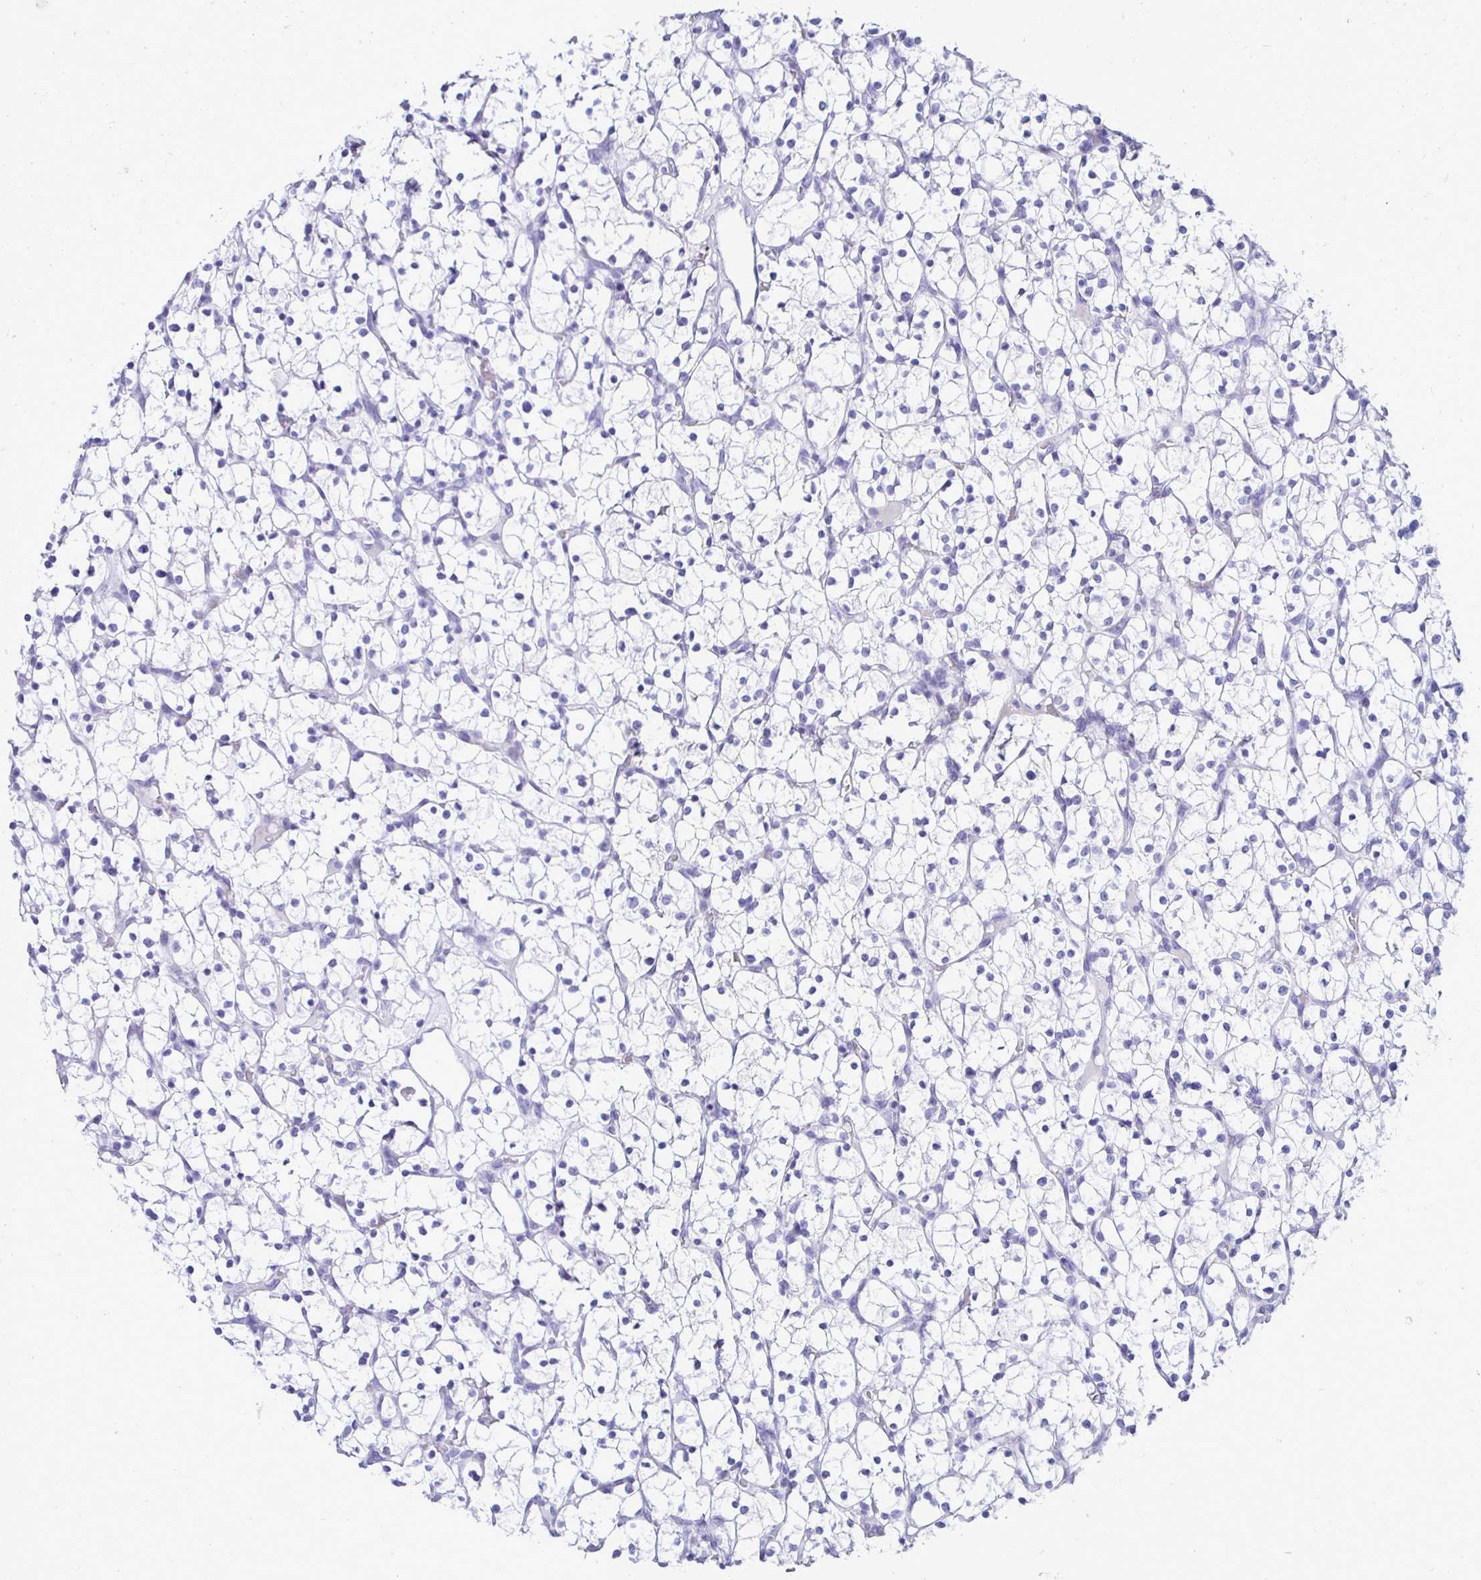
{"staining": {"intensity": "negative", "quantity": "none", "location": "none"}, "tissue": "renal cancer", "cell_type": "Tumor cells", "image_type": "cancer", "snomed": [{"axis": "morphology", "description": "Adenocarcinoma, NOS"}, {"axis": "topography", "description": "Kidney"}], "caption": "Renal cancer (adenocarcinoma) was stained to show a protein in brown. There is no significant positivity in tumor cells.", "gene": "CST5", "patient": {"sex": "female", "age": 64}}